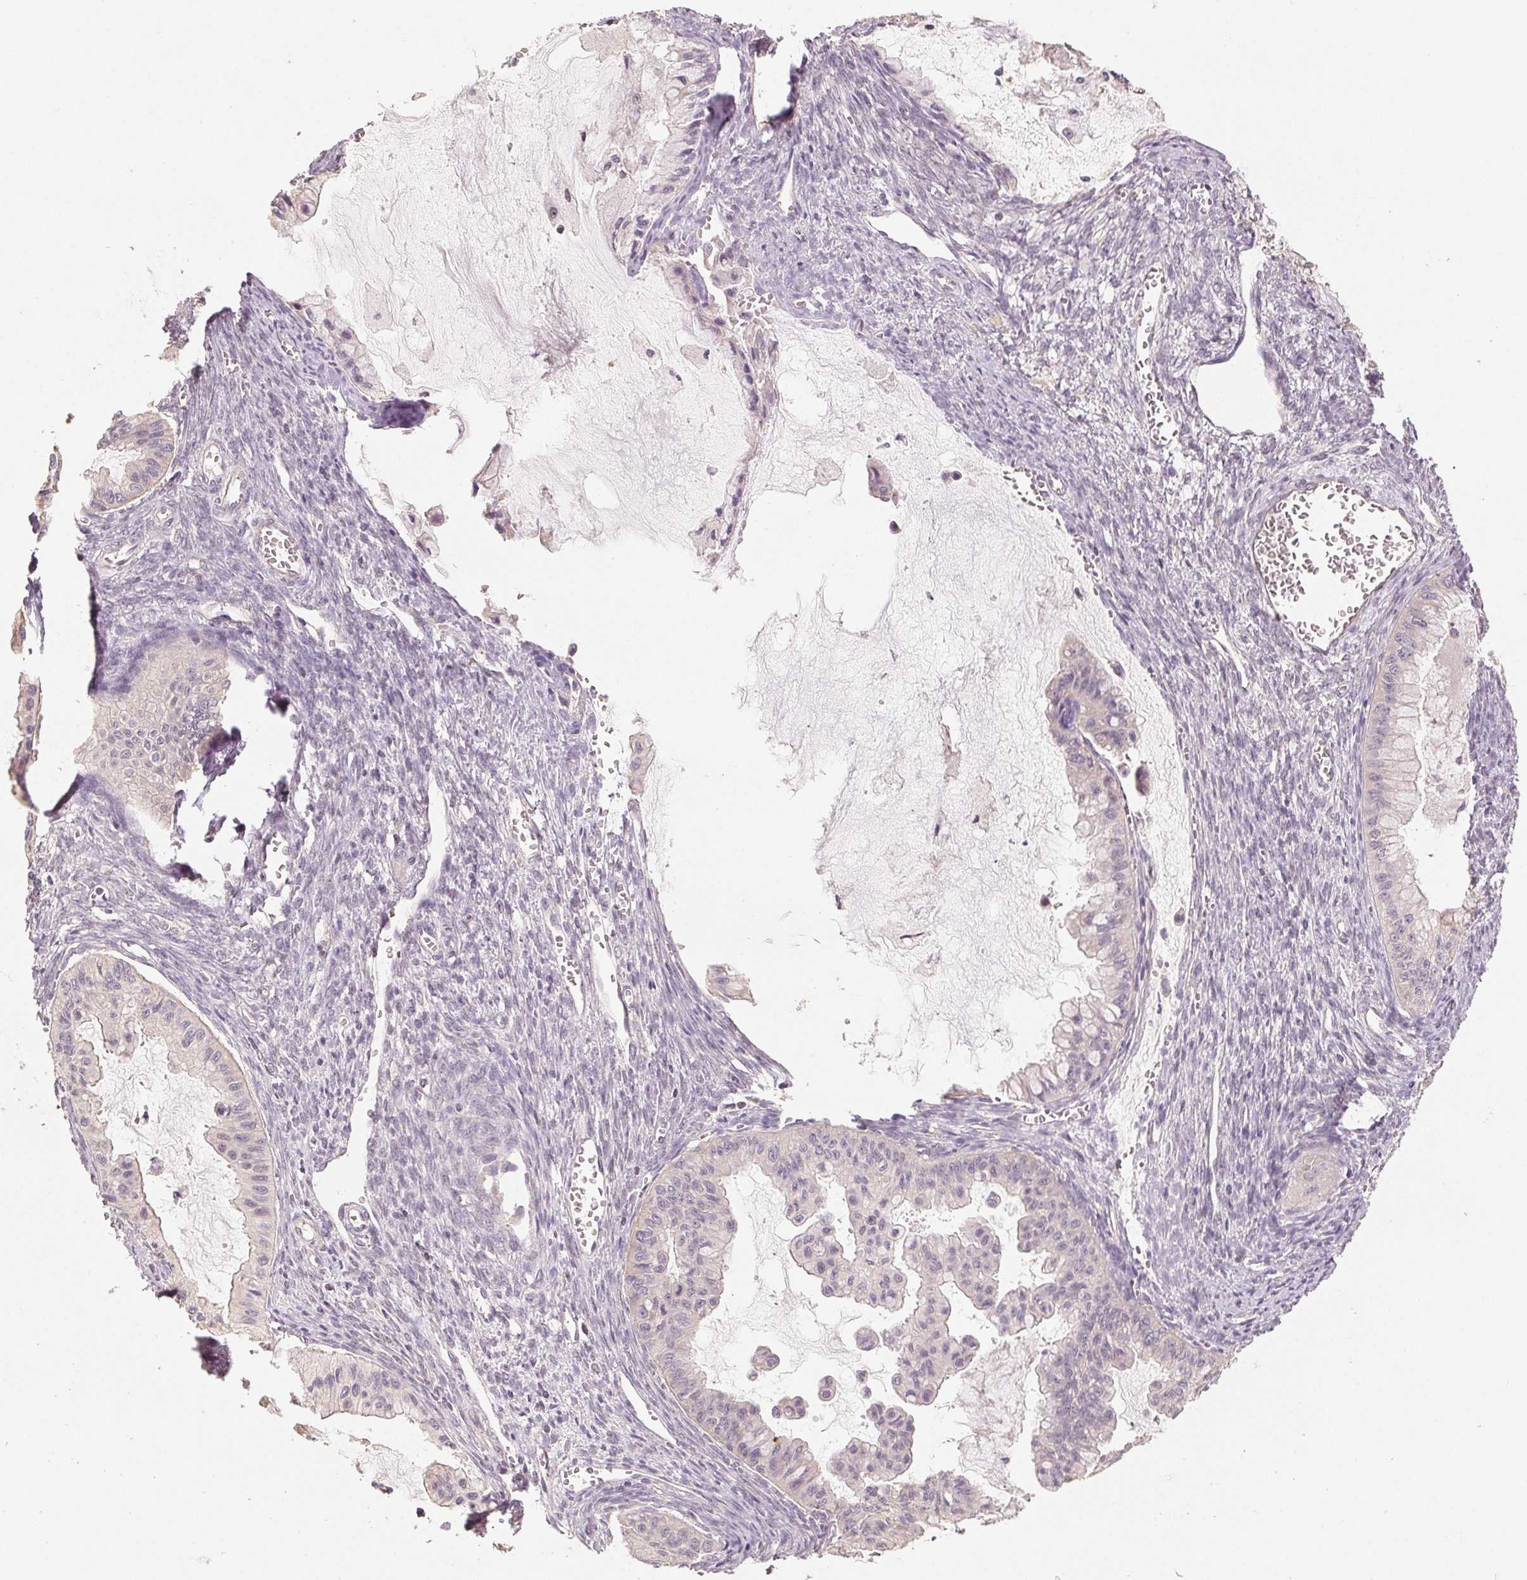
{"staining": {"intensity": "negative", "quantity": "none", "location": "none"}, "tissue": "ovarian cancer", "cell_type": "Tumor cells", "image_type": "cancer", "snomed": [{"axis": "morphology", "description": "Cystadenocarcinoma, mucinous, NOS"}, {"axis": "topography", "description": "Ovary"}], "caption": "Ovarian cancer (mucinous cystadenocarcinoma) was stained to show a protein in brown. There is no significant expression in tumor cells. (DAB (3,3'-diaminobenzidine) IHC visualized using brightfield microscopy, high magnification).", "gene": "COX14", "patient": {"sex": "female", "age": 72}}